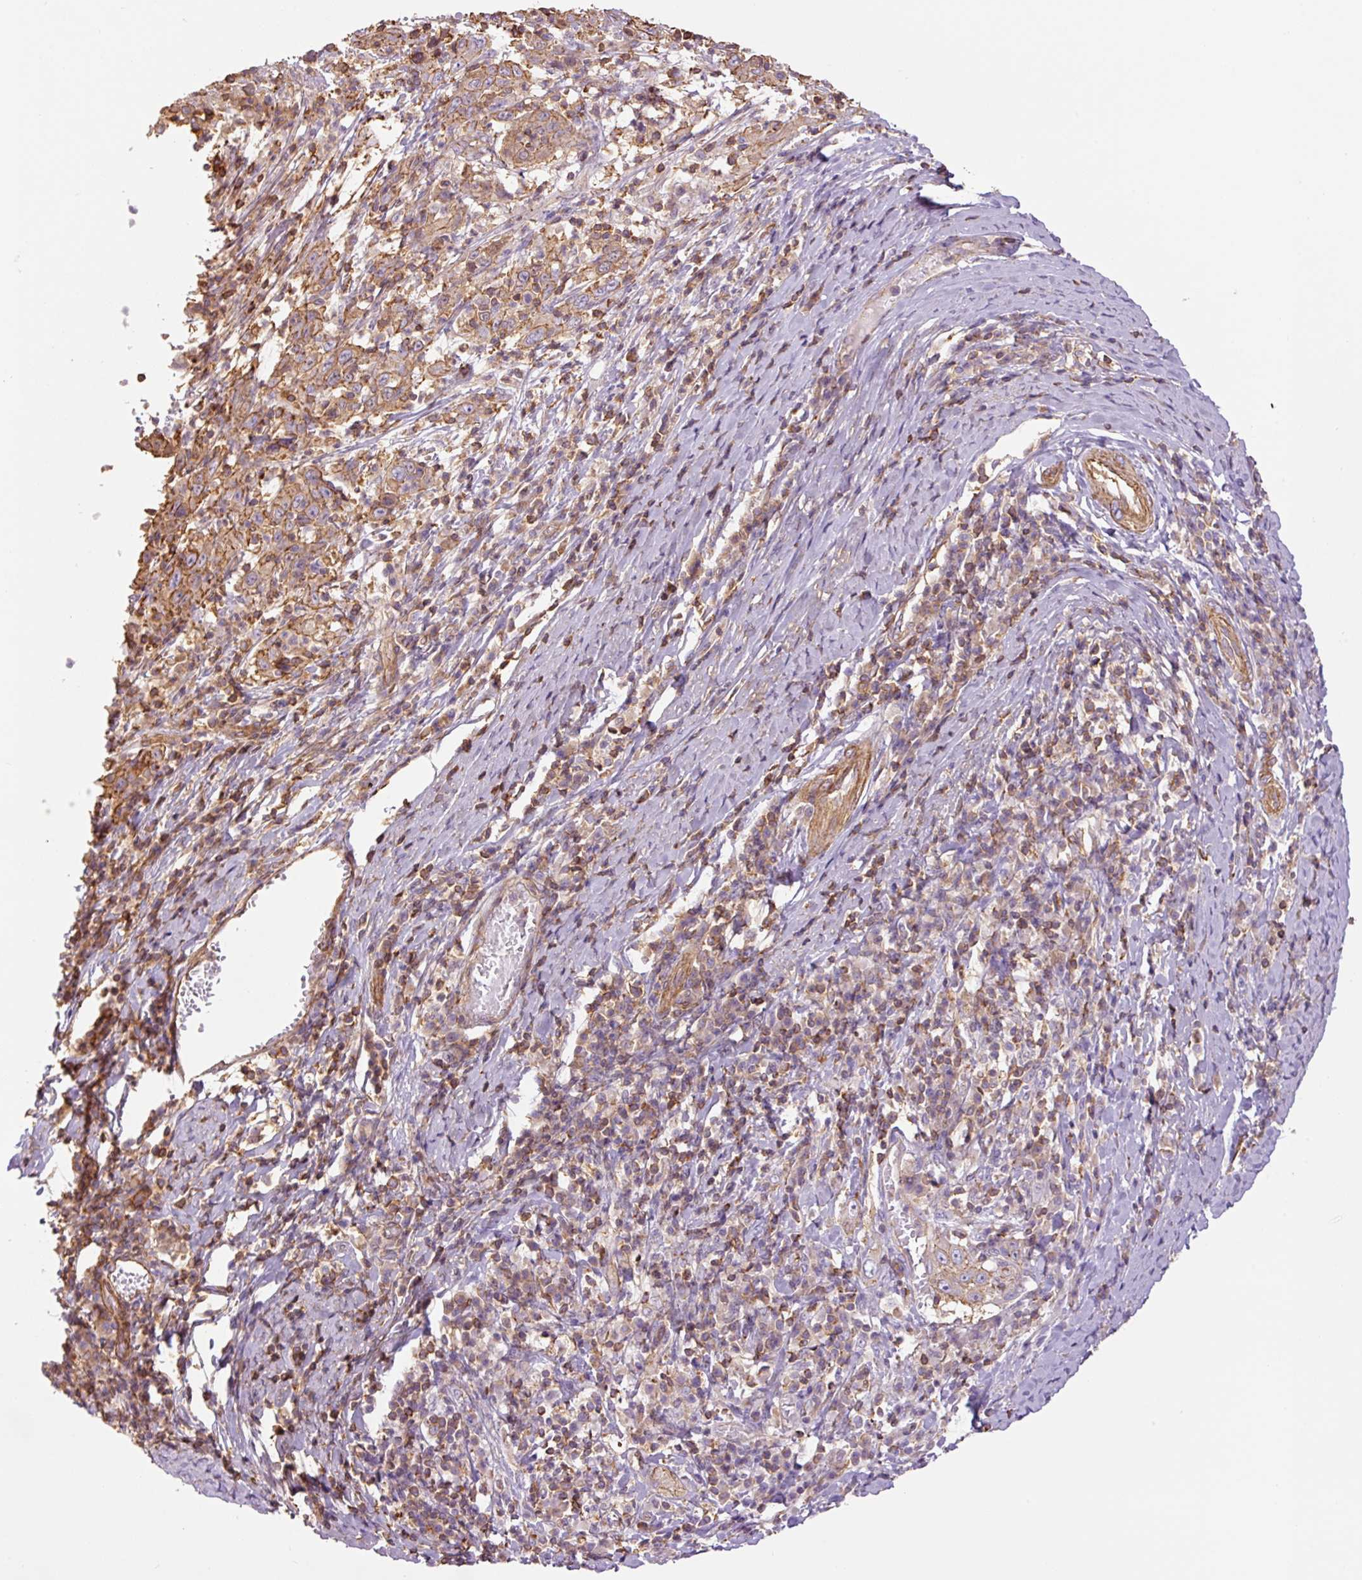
{"staining": {"intensity": "moderate", "quantity": ">75%", "location": "cytoplasmic/membranous"}, "tissue": "cervical cancer", "cell_type": "Tumor cells", "image_type": "cancer", "snomed": [{"axis": "morphology", "description": "Squamous cell carcinoma, NOS"}, {"axis": "topography", "description": "Cervix"}], "caption": "Protein expression analysis of squamous cell carcinoma (cervical) exhibits moderate cytoplasmic/membranous expression in approximately >75% of tumor cells.", "gene": "PPP1R1B", "patient": {"sex": "female", "age": 46}}